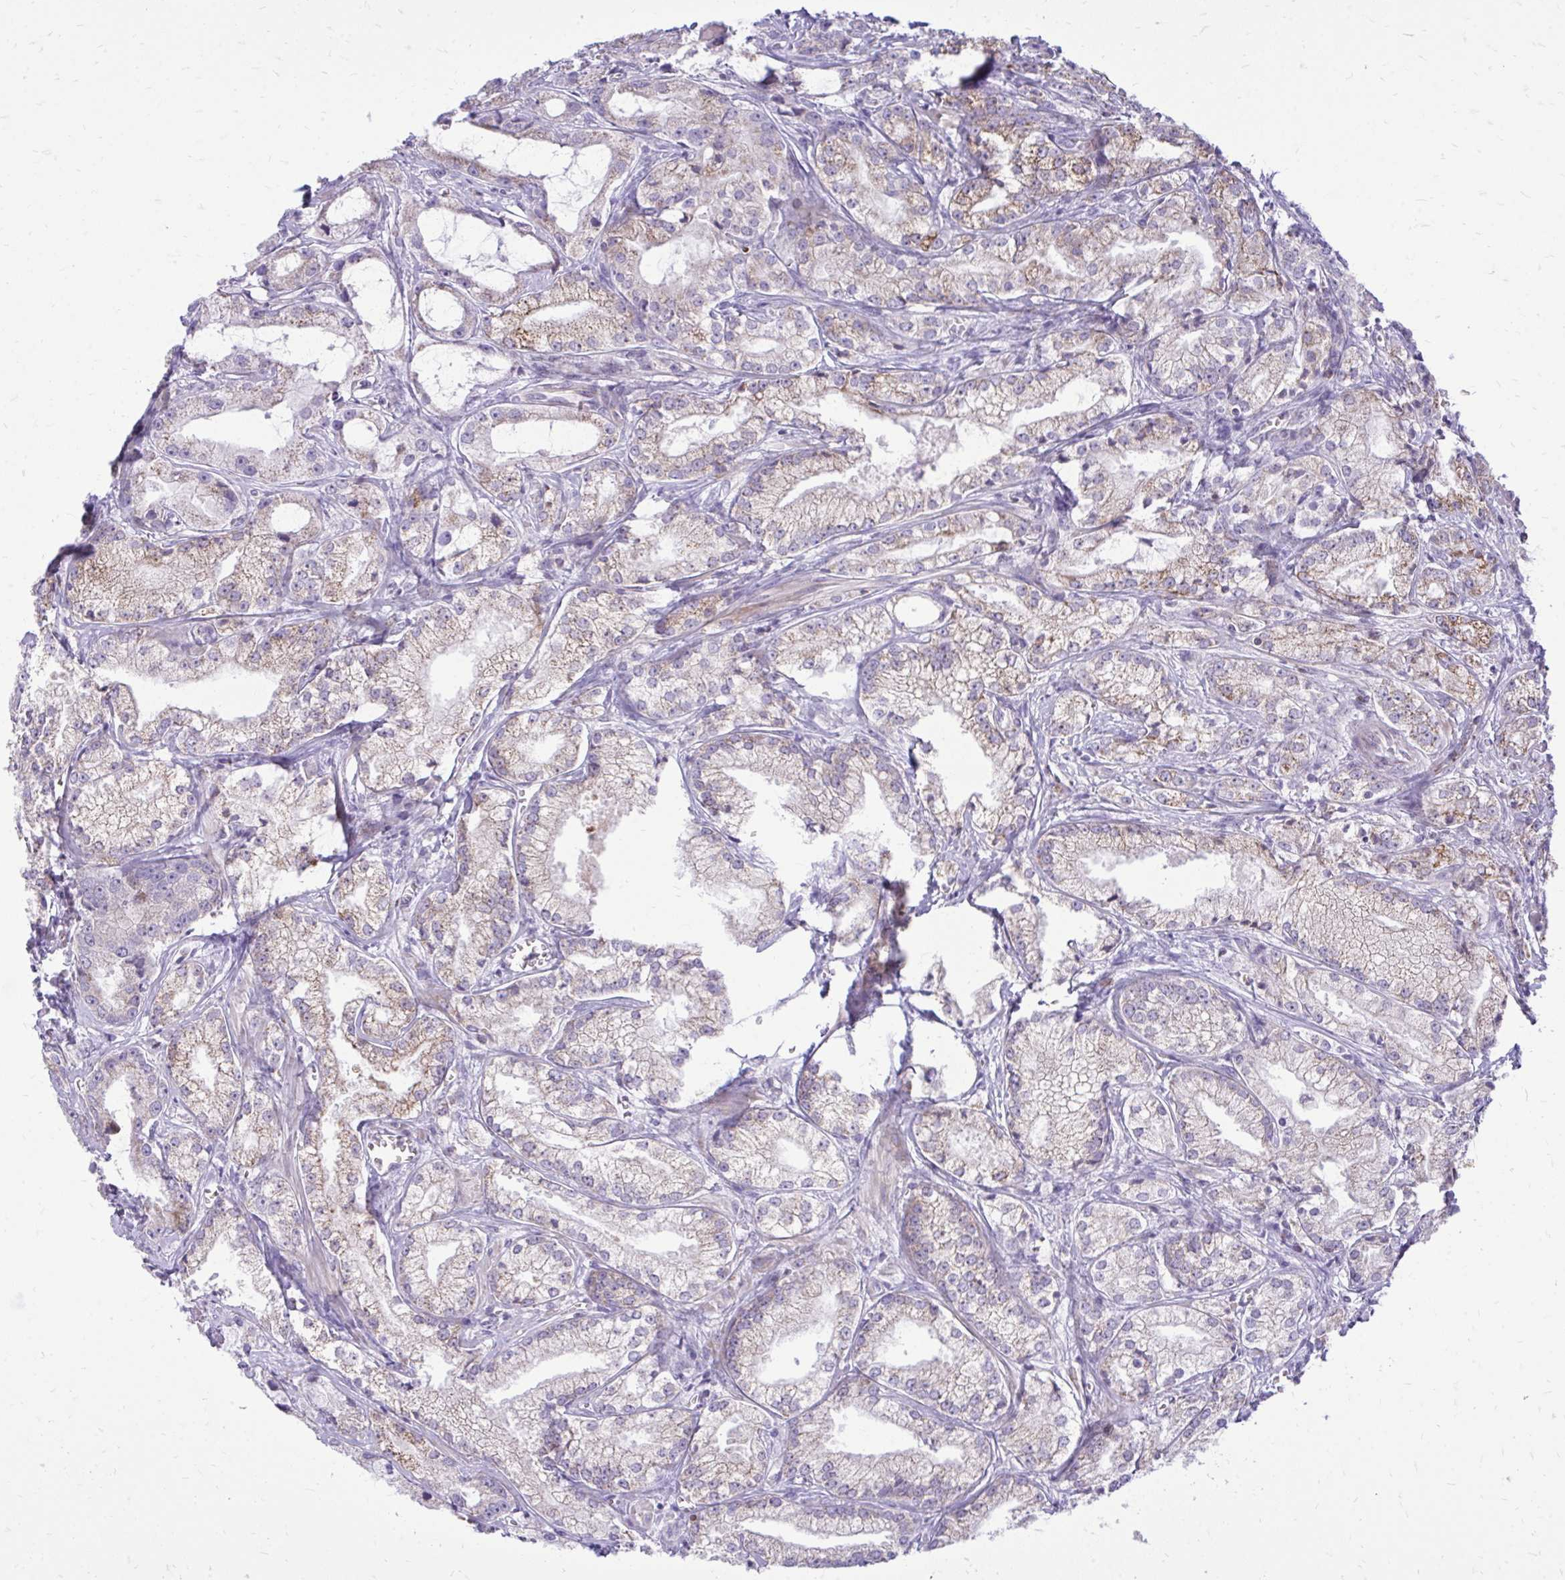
{"staining": {"intensity": "moderate", "quantity": "<25%", "location": "cytoplasmic/membranous"}, "tissue": "prostate cancer", "cell_type": "Tumor cells", "image_type": "cancer", "snomed": [{"axis": "morphology", "description": "Adenocarcinoma, High grade"}, {"axis": "topography", "description": "Prostate"}], "caption": "Prostate high-grade adenocarcinoma stained for a protein (brown) displays moderate cytoplasmic/membranous positive positivity in about <25% of tumor cells.", "gene": "RPS6KA2", "patient": {"sex": "male", "age": 64}}